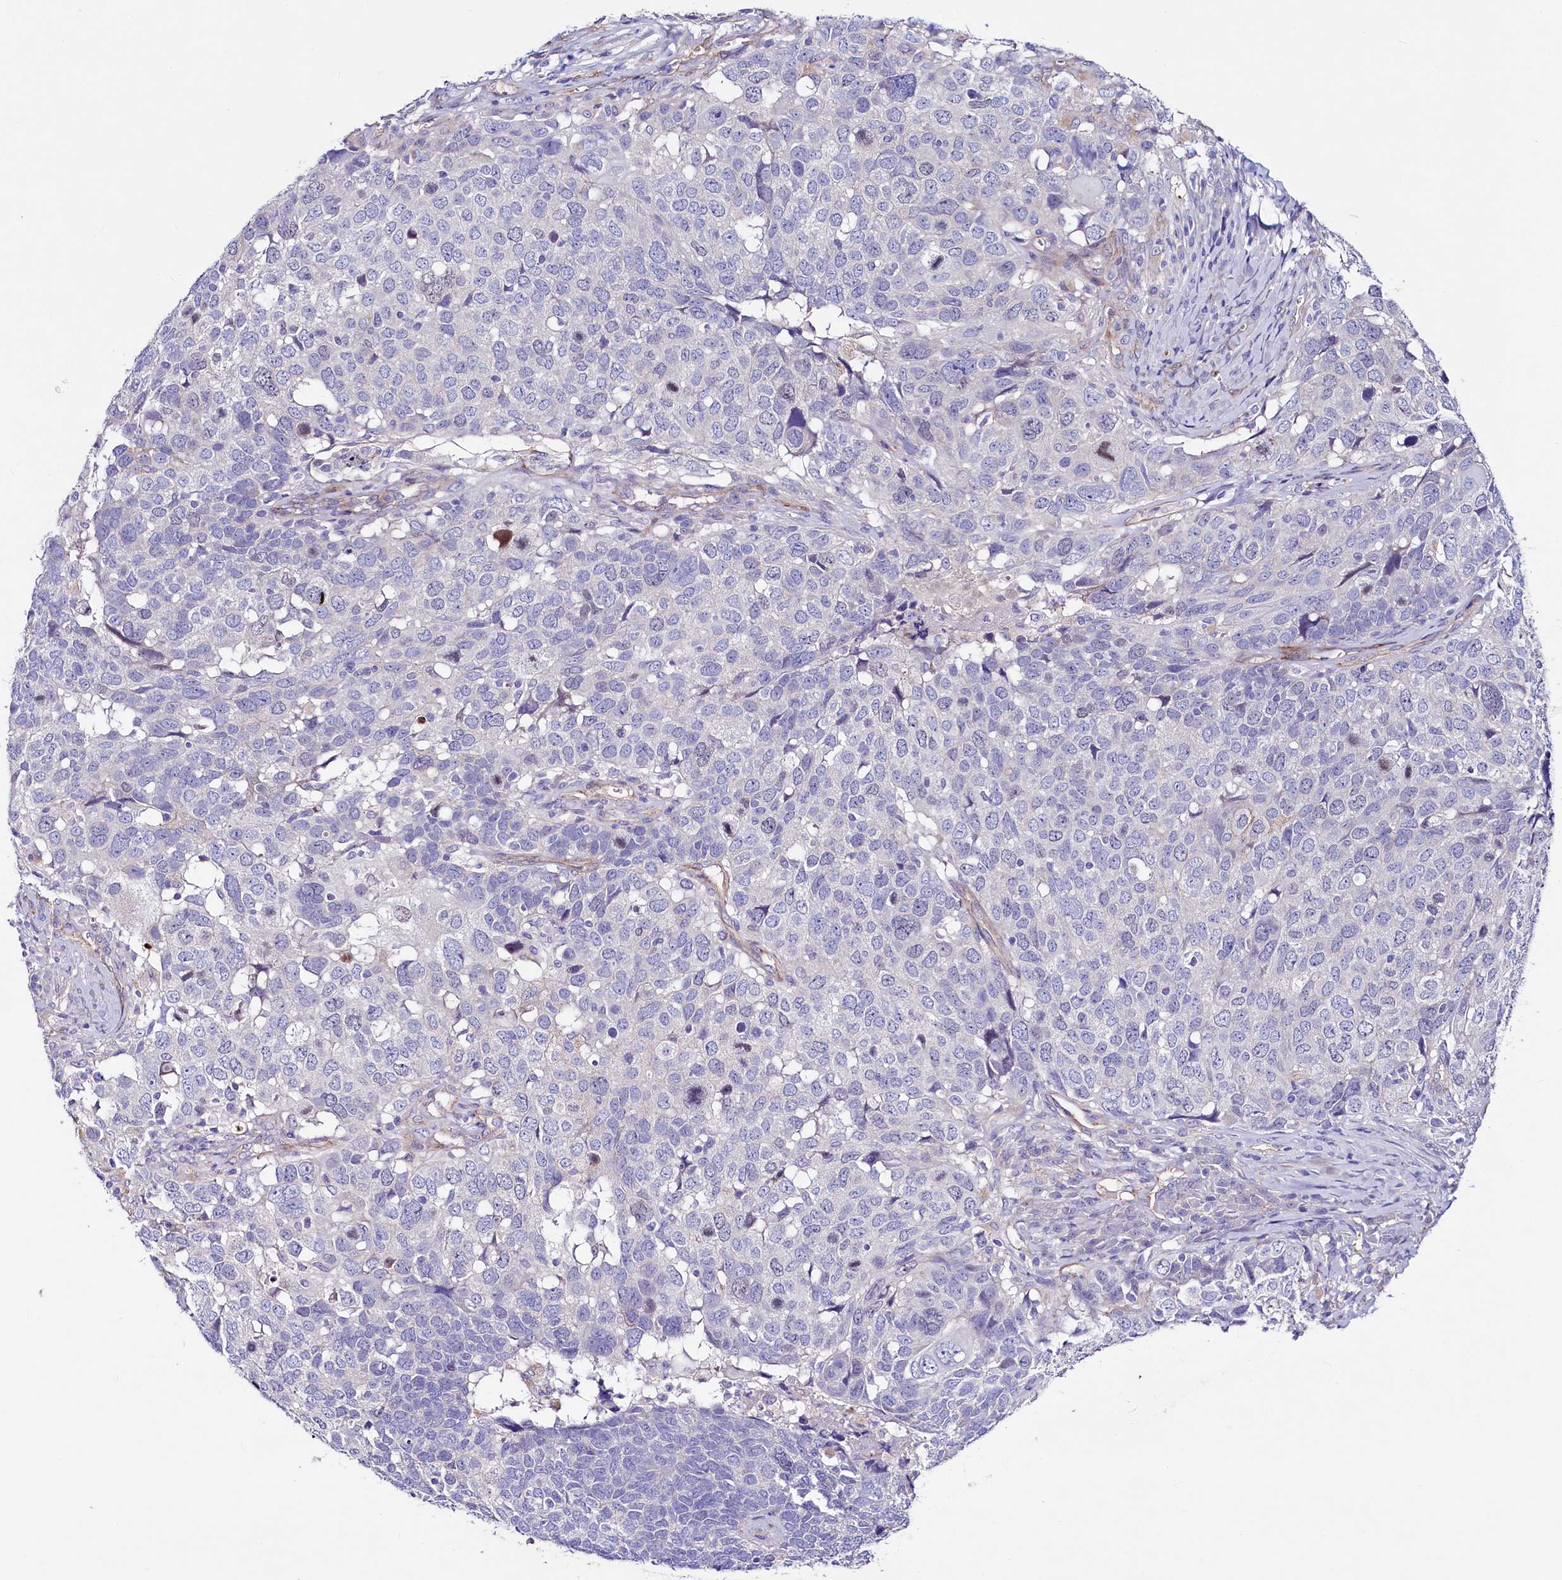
{"staining": {"intensity": "negative", "quantity": "none", "location": "none"}, "tissue": "head and neck cancer", "cell_type": "Tumor cells", "image_type": "cancer", "snomed": [{"axis": "morphology", "description": "Squamous cell carcinoma, NOS"}, {"axis": "topography", "description": "Head-Neck"}], "caption": "Immunohistochemistry (IHC) image of squamous cell carcinoma (head and neck) stained for a protein (brown), which demonstrates no expression in tumor cells. (Brightfield microscopy of DAB immunohistochemistry (IHC) at high magnification).", "gene": "SLF1", "patient": {"sex": "male", "age": 66}}